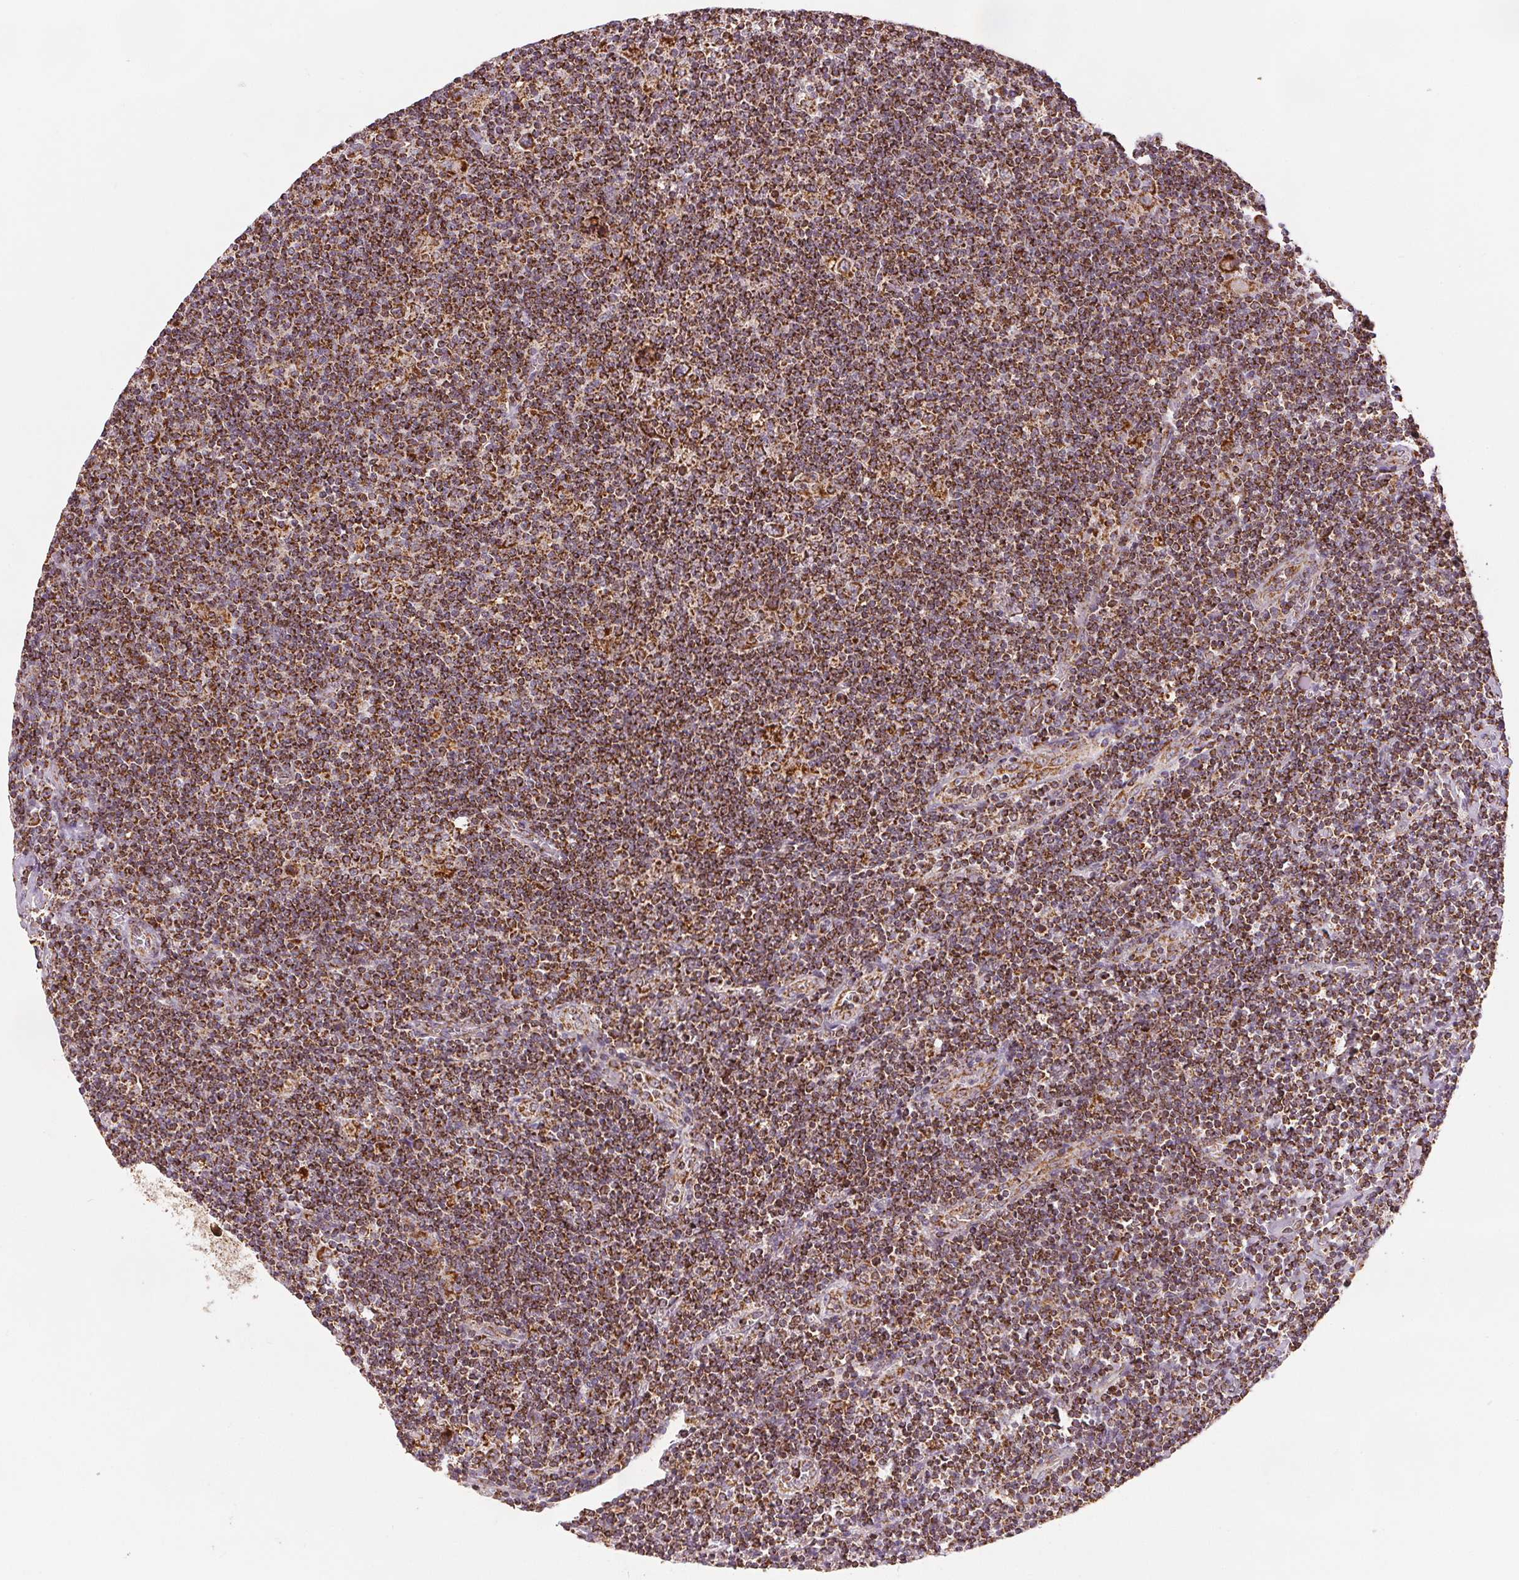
{"staining": {"intensity": "moderate", "quantity": ">75%", "location": "cytoplasmic/membranous"}, "tissue": "lymphoma", "cell_type": "Tumor cells", "image_type": "cancer", "snomed": [{"axis": "morphology", "description": "Hodgkin's disease, NOS"}, {"axis": "topography", "description": "Lymph node"}], "caption": "This is a photomicrograph of immunohistochemistry staining of lymphoma, which shows moderate expression in the cytoplasmic/membranous of tumor cells.", "gene": "SDHB", "patient": {"sex": "male", "age": 40}}